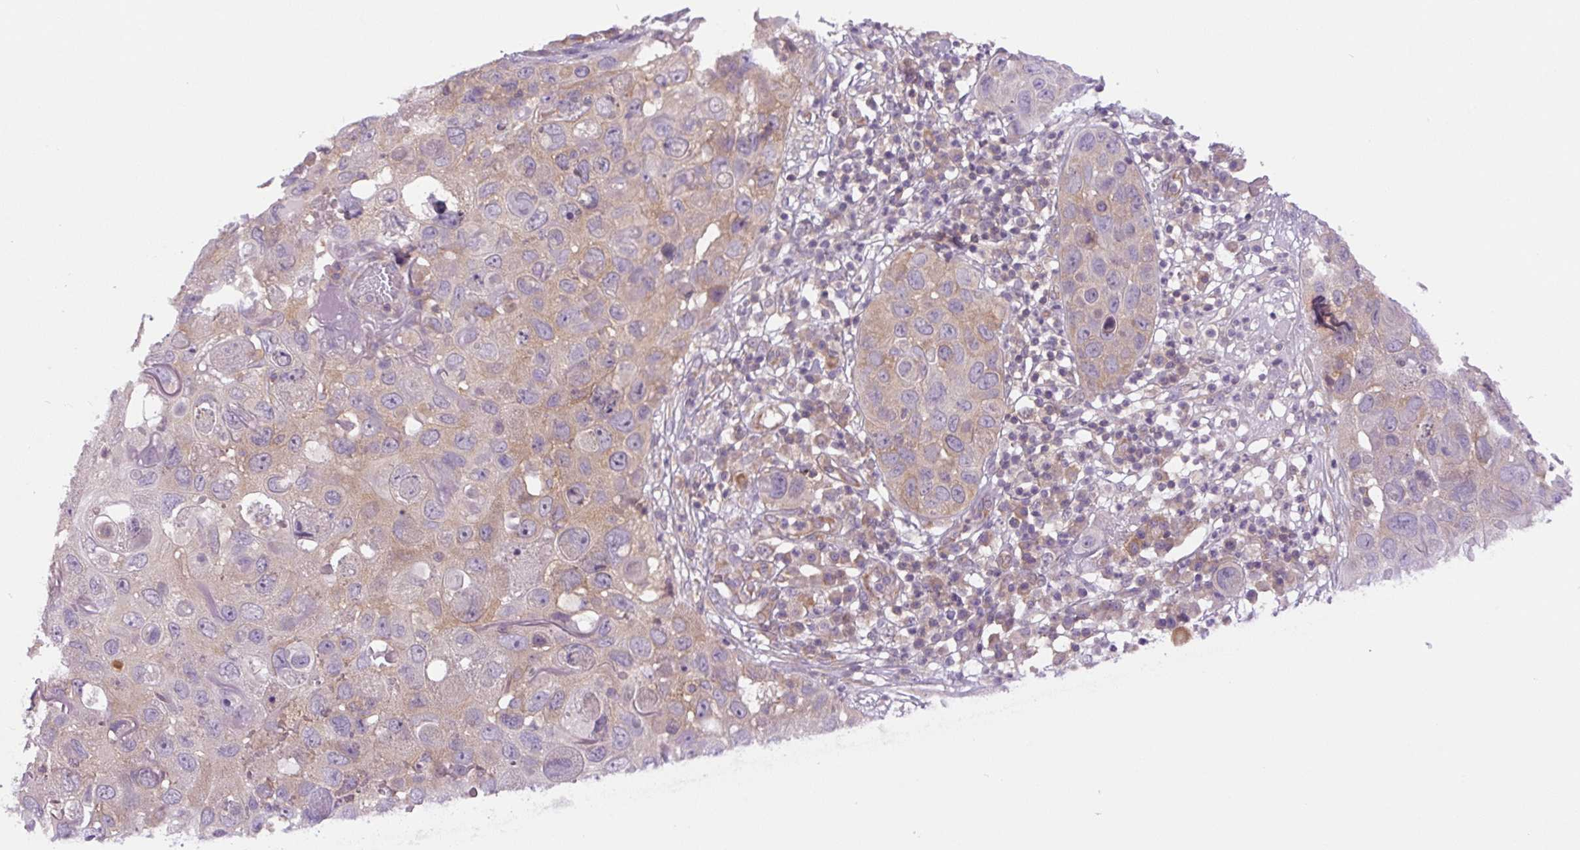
{"staining": {"intensity": "weak", "quantity": "25%-75%", "location": "cytoplasmic/membranous"}, "tissue": "skin cancer", "cell_type": "Tumor cells", "image_type": "cancer", "snomed": [{"axis": "morphology", "description": "Squamous cell carcinoma in situ, NOS"}, {"axis": "morphology", "description": "Squamous cell carcinoma, NOS"}, {"axis": "topography", "description": "Skin"}], "caption": "There is low levels of weak cytoplasmic/membranous positivity in tumor cells of skin cancer (squamous cell carcinoma in situ), as demonstrated by immunohistochemical staining (brown color).", "gene": "MINK1", "patient": {"sex": "male", "age": 93}}